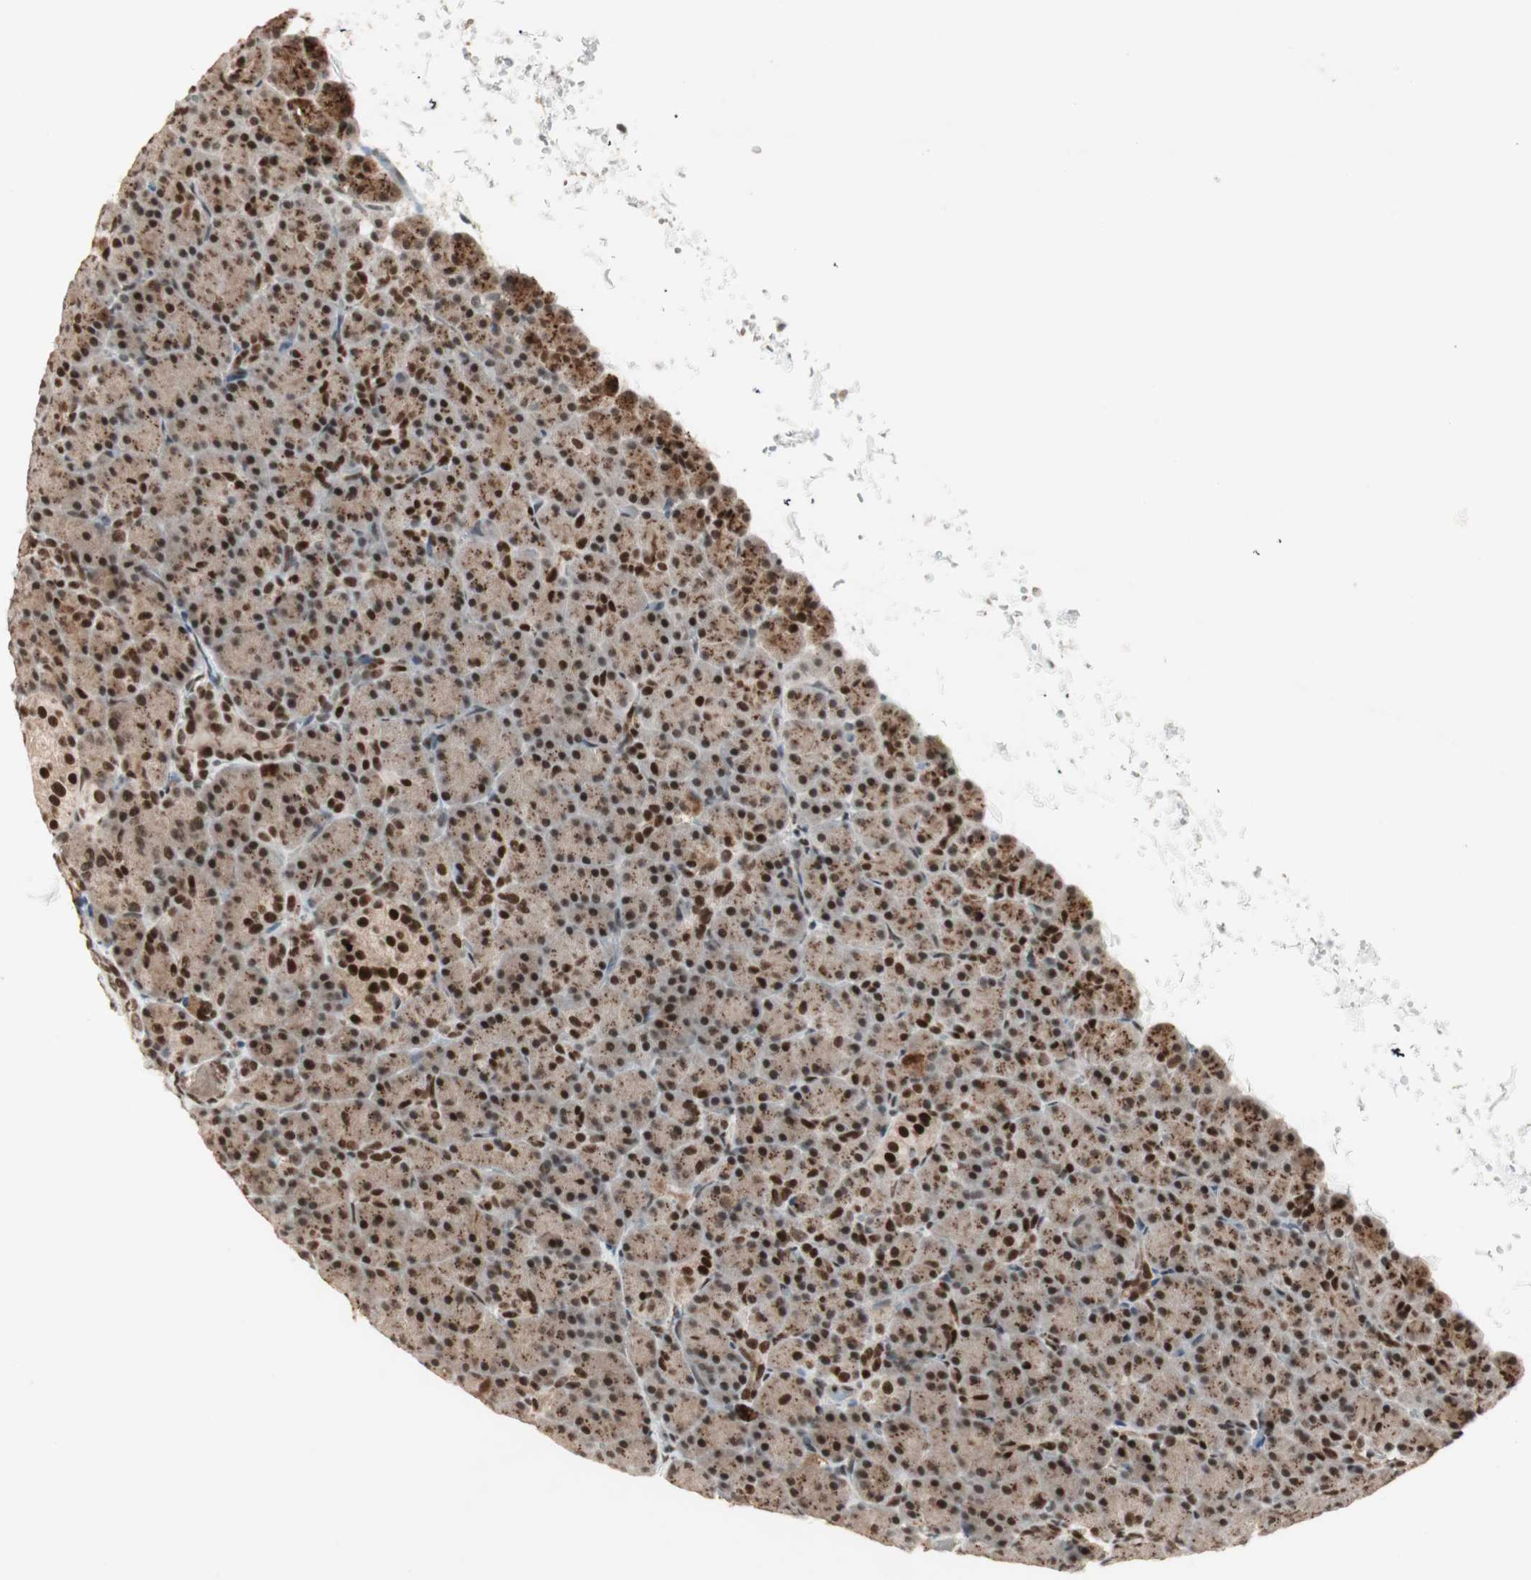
{"staining": {"intensity": "strong", "quantity": ">75%", "location": "cytoplasmic/membranous,nuclear"}, "tissue": "pancreas", "cell_type": "Exocrine glandular cells", "image_type": "normal", "snomed": [{"axis": "morphology", "description": "Normal tissue, NOS"}, {"axis": "topography", "description": "Pancreas"}], "caption": "Brown immunohistochemical staining in benign human pancreas reveals strong cytoplasmic/membranous,nuclear staining in approximately >75% of exocrine glandular cells.", "gene": "MDC1", "patient": {"sex": "female", "age": 43}}